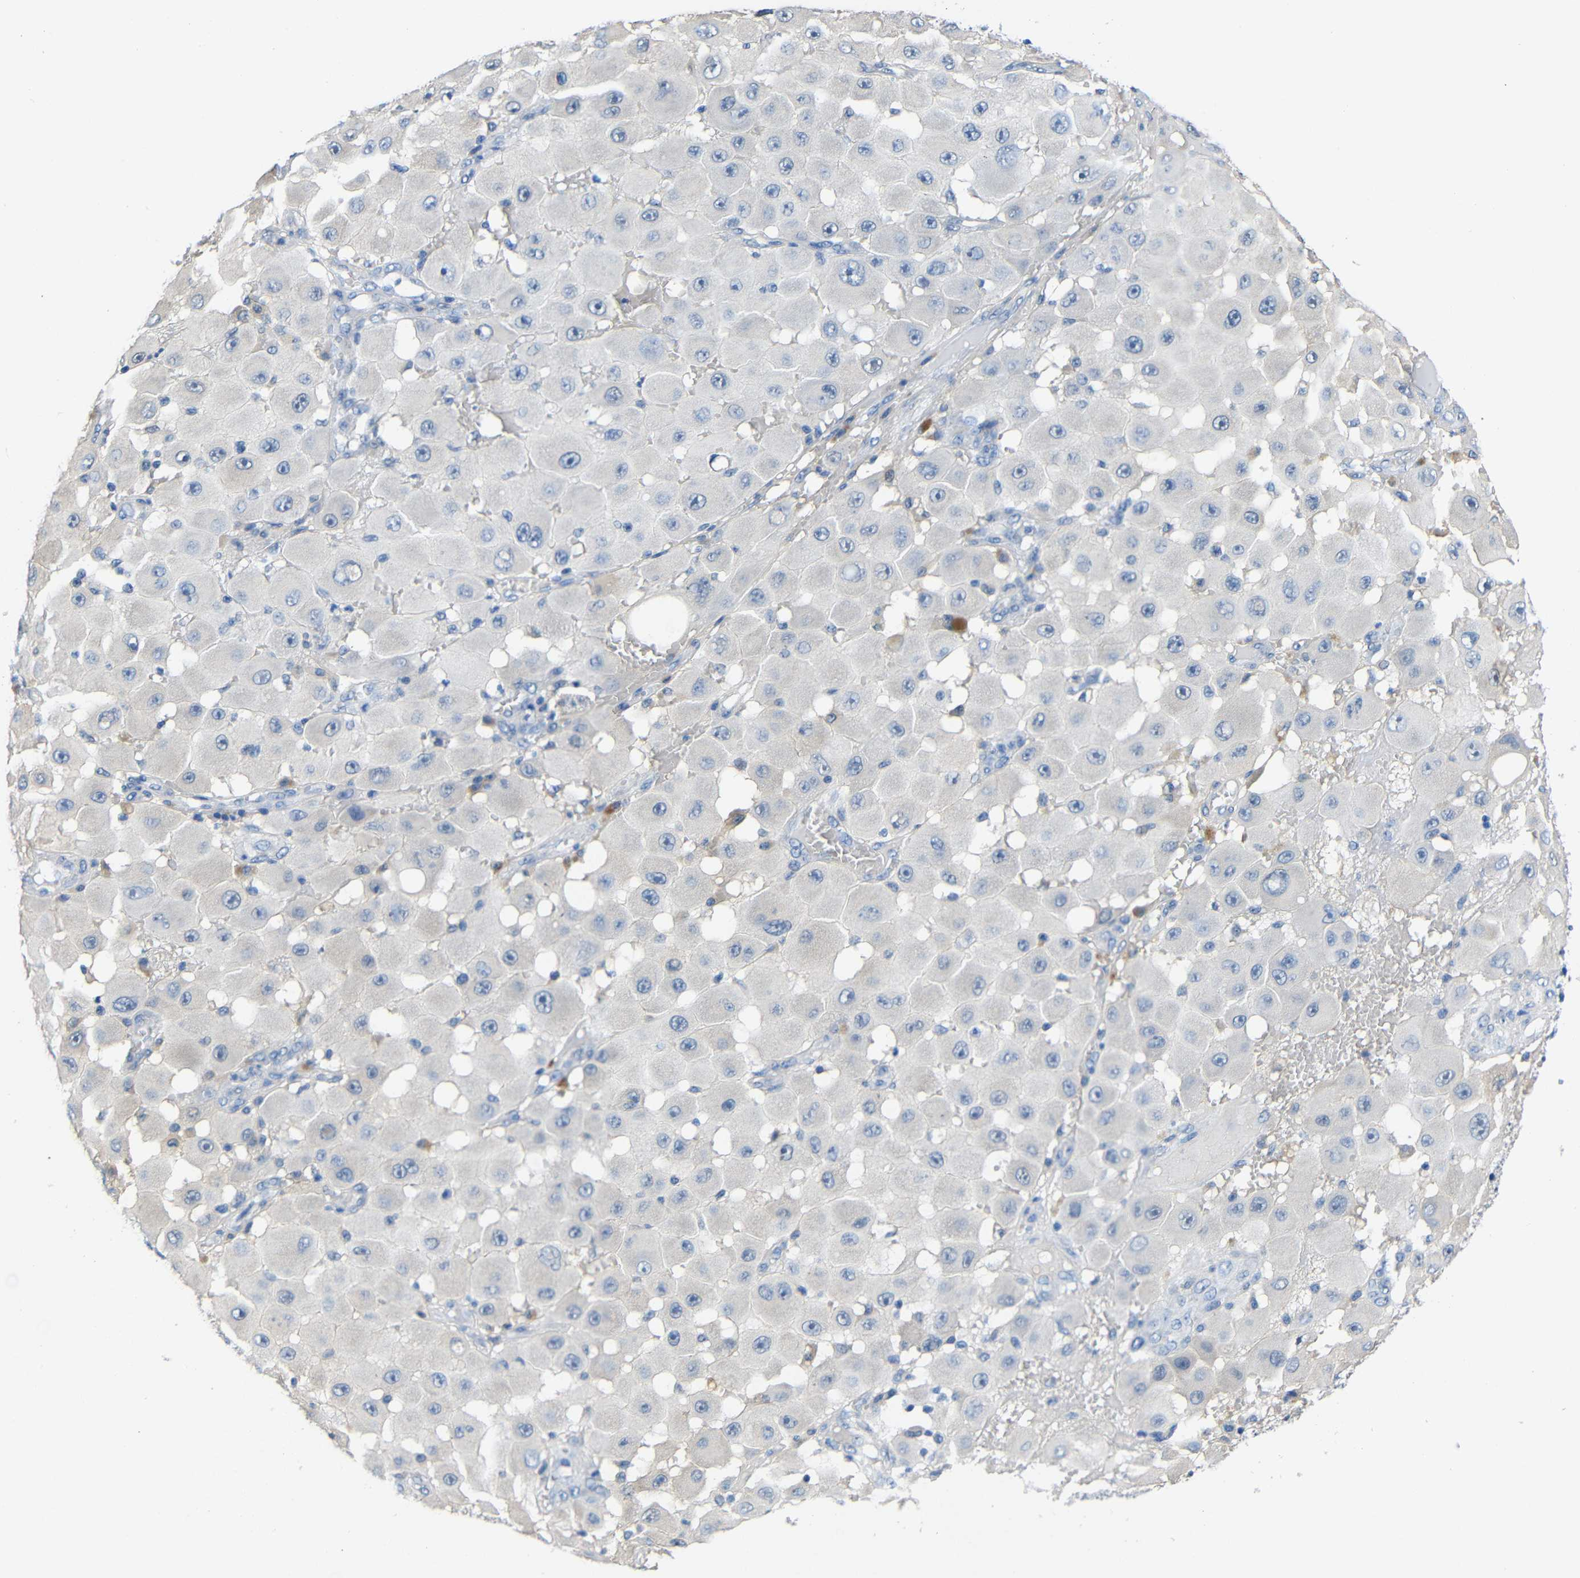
{"staining": {"intensity": "negative", "quantity": "none", "location": "none"}, "tissue": "melanoma", "cell_type": "Tumor cells", "image_type": "cancer", "snomed": [{"axis": "morphology", "description": "Malignant melanoma, NOS"}, {"axis": "topography", "description": "Skin"}], "caption": "The immunohistochemistry photomicrograph has no significant expression in tumor cells of malignant melanoma tissue. Brightfield microscopy of IHC stained with DAB (brown) and hematoxylin (blue), captured at high magnification.", "gene": "NEGR1", "patient": {"sex": "female", "age": 81}}